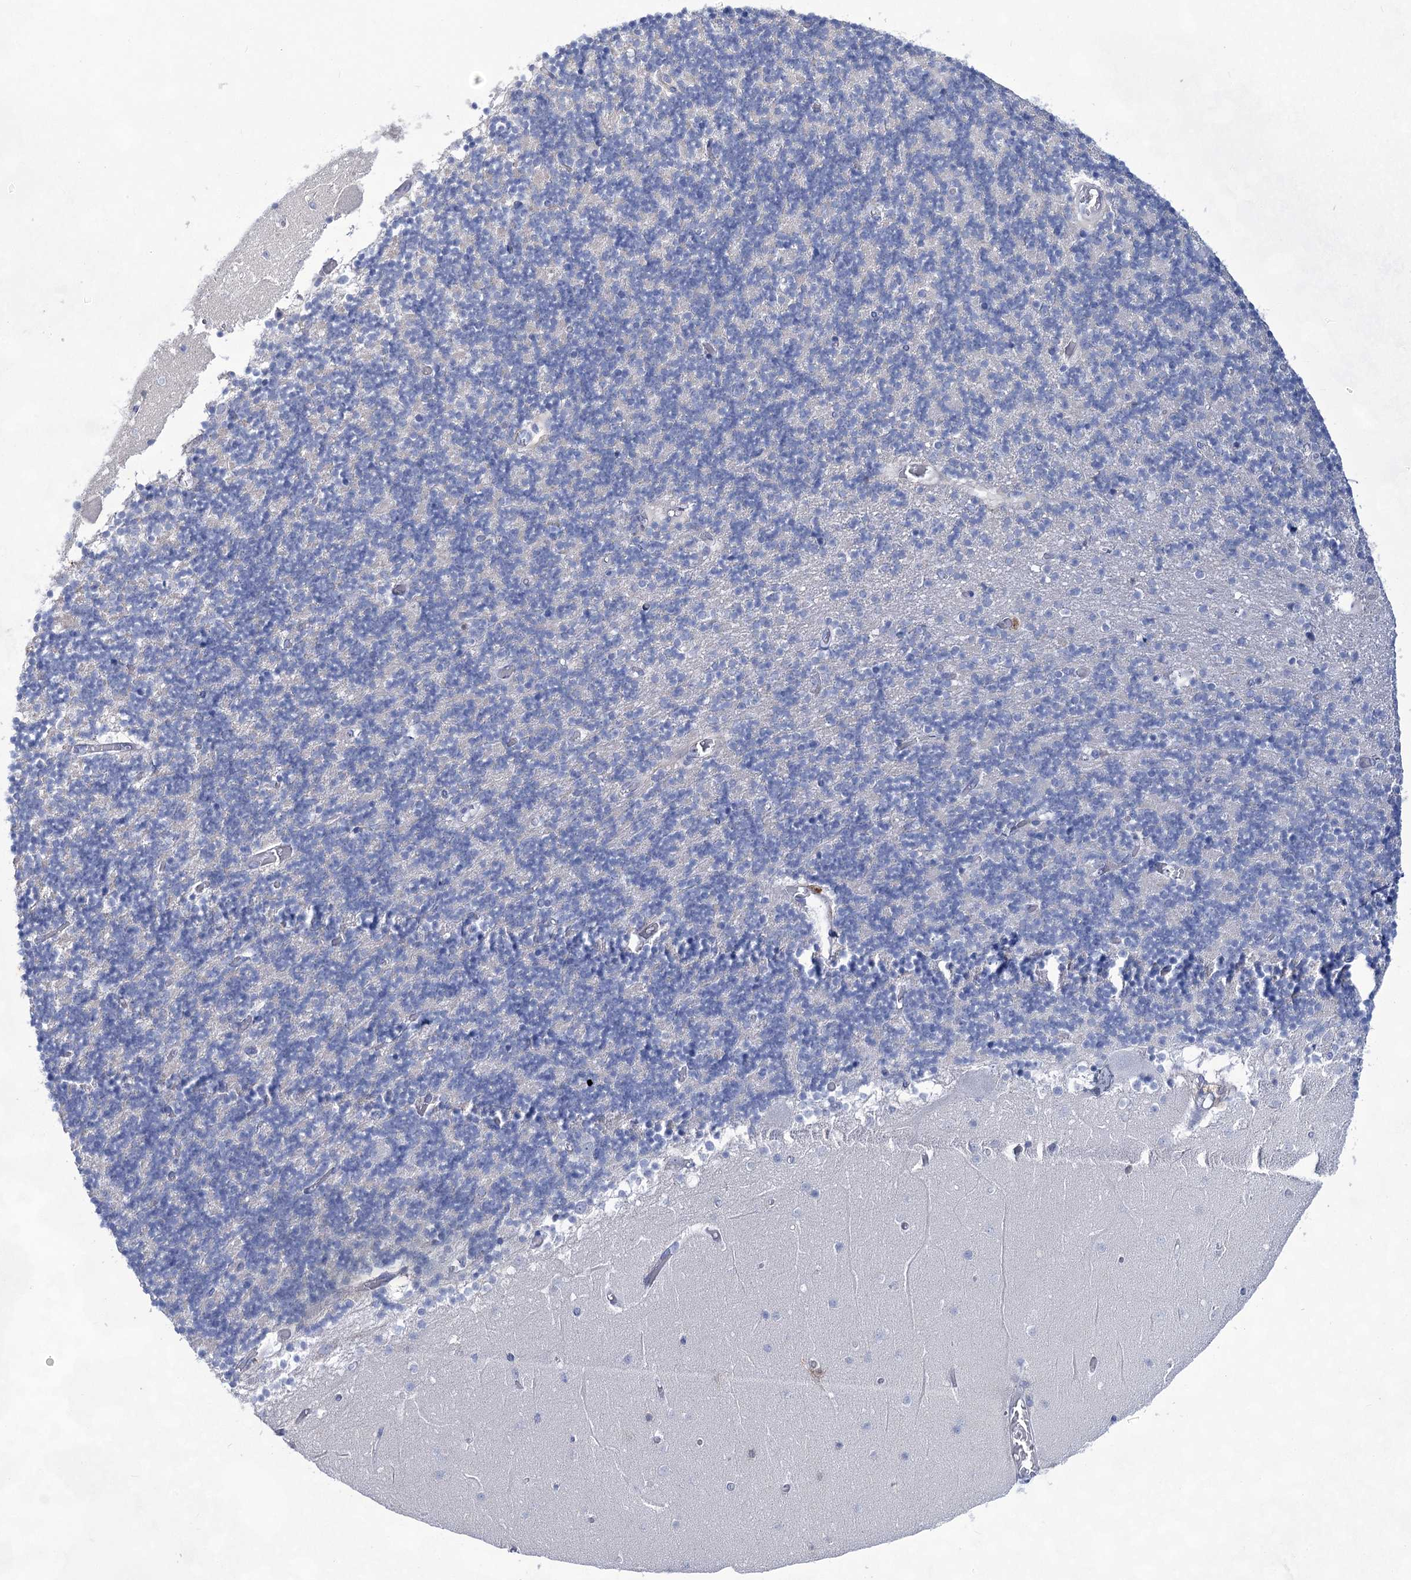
{"staining": {"intensity": "negative", "quantity": "none", "location": "none"}, "tissue": "cerebellum", "cell_type": "Cells in granular layer", "image_type": "normal", "snomed": [{"axis": "morphology", "description": "Normal tissue, NOS"}, {"axis": "topography", "description": "Cerebellum"}], "caption": "A micrograph of human cerebellum is negative for staining in cells in granular layer. The staining was performed using DAB to visualize the protein expression in brown, while the nuclei were stained in blue with hematoxylin (Magnification: 20x).", "gene": "UGDH", "patient": {"sex": "female", "age": 28}}